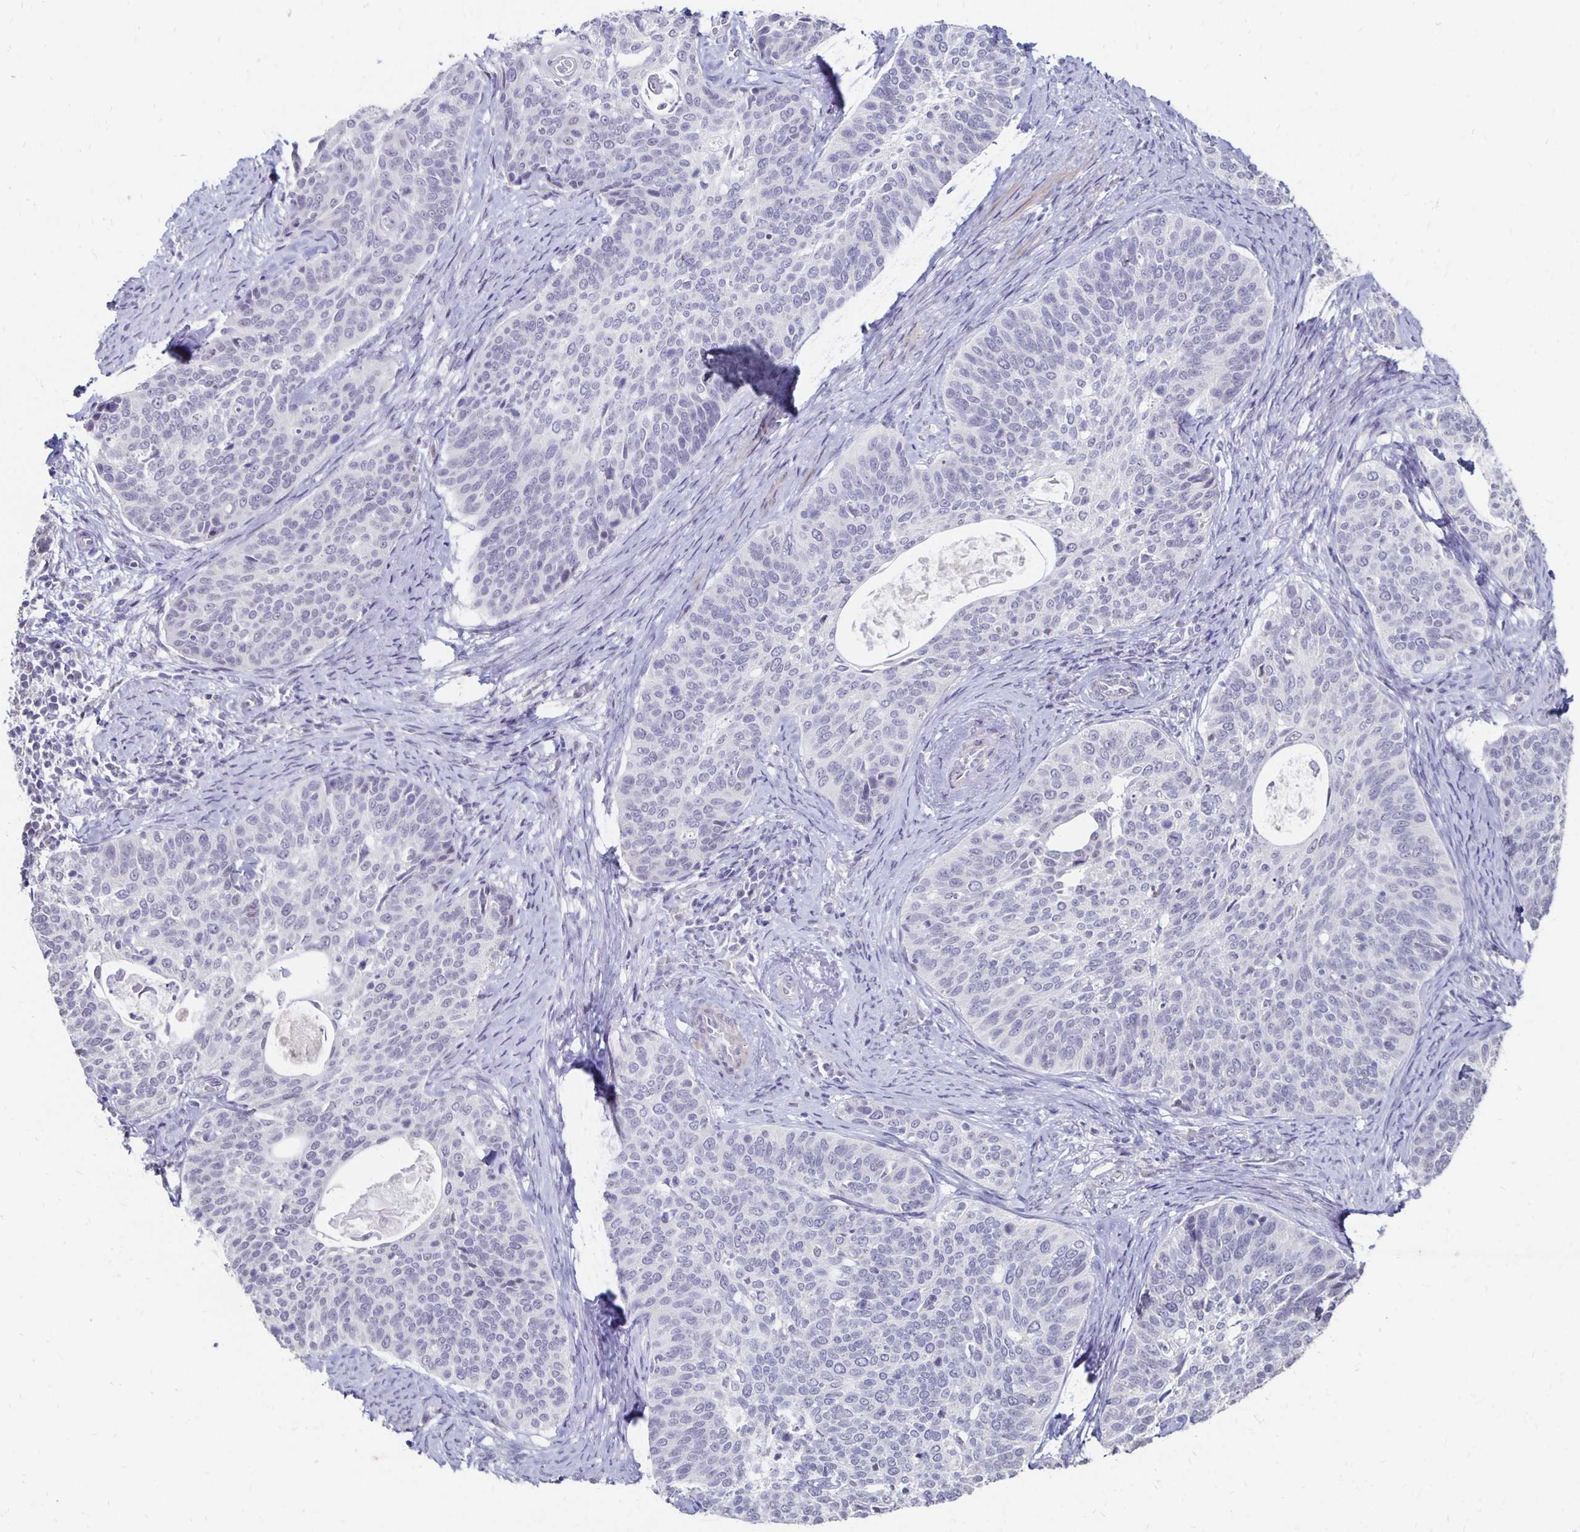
{"staining": {"intensity": "negative", "quantity": "none", "location": "none"}, "tissue": "cervical cancer", "cell_type": "Tumor cells", "image_type": "cancer", "snomed": [{"axis": "morphology", "description": "Squamous cell carcinoma, NOS"}, {"axis": "topography", "description": "Cervix"}], "caption": "Cervical squamous cell carcinoma was stained to show a protein in brown. There is no significant positivity in tumor cells.", "gene": "ATOSB", "patient": {"sex": "female", "age": 69}}